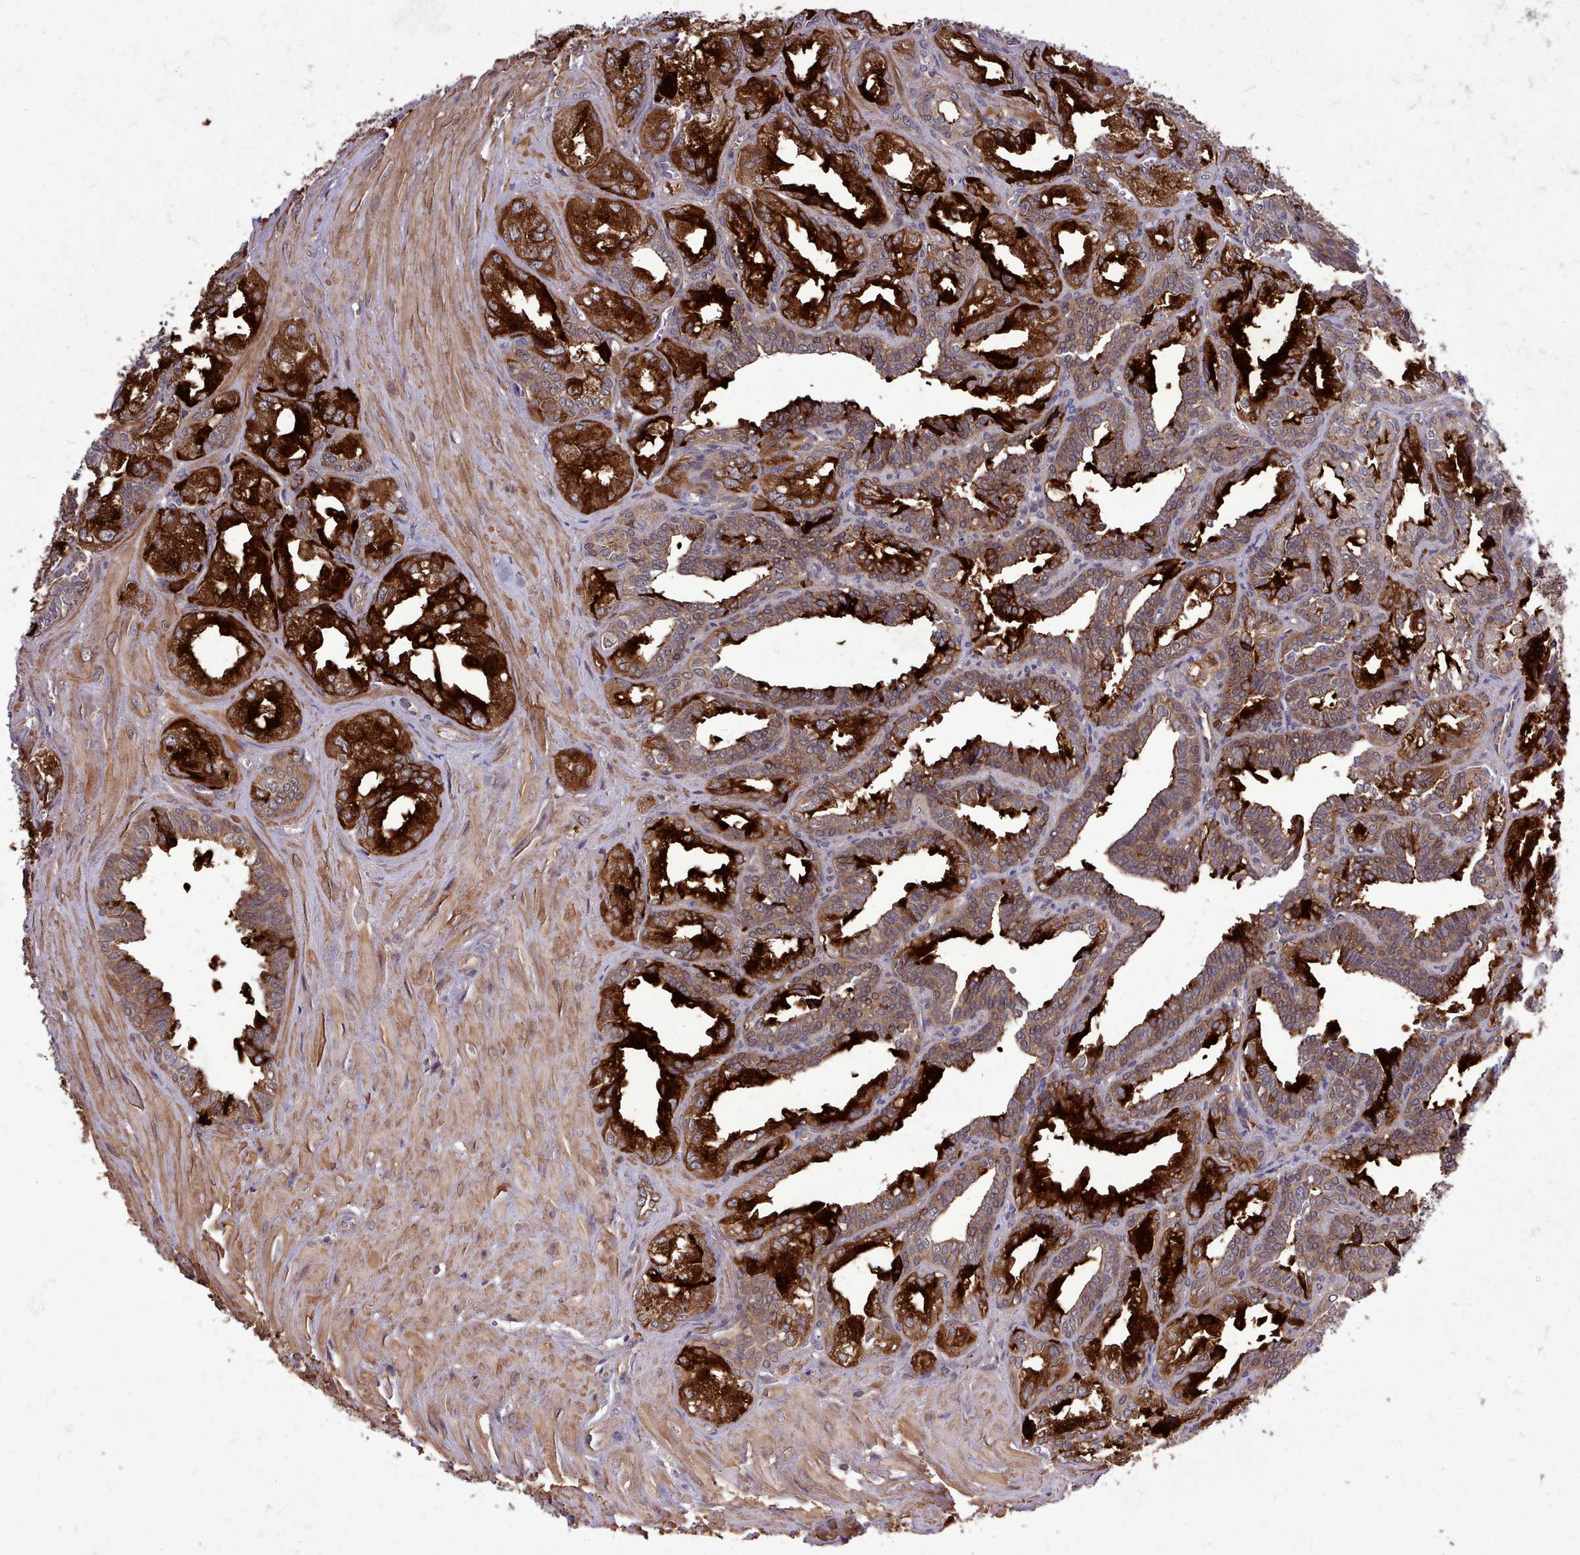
{"staining": {"intensity": "strong", "quantity": ">75%", "location": "cytoplasmic/membranous"}, "tissue": "seminal vesicle", "cell_type": "Glandular cells", "image_type": "normal", "snomed": [{"axis": "morphology", "description": "Normal tissue, NOS"}, {"axis": "topography", "description": "Seminal veicle"}], "caption": "Approximately >75% of glandular cells in normal seminal vesicle display strong cytoplasmic/membranous protein expression as visualized by brown immunohistochemical staining.", "gene": "STUB1", "patient": {"sex": "male", "age": 67}}